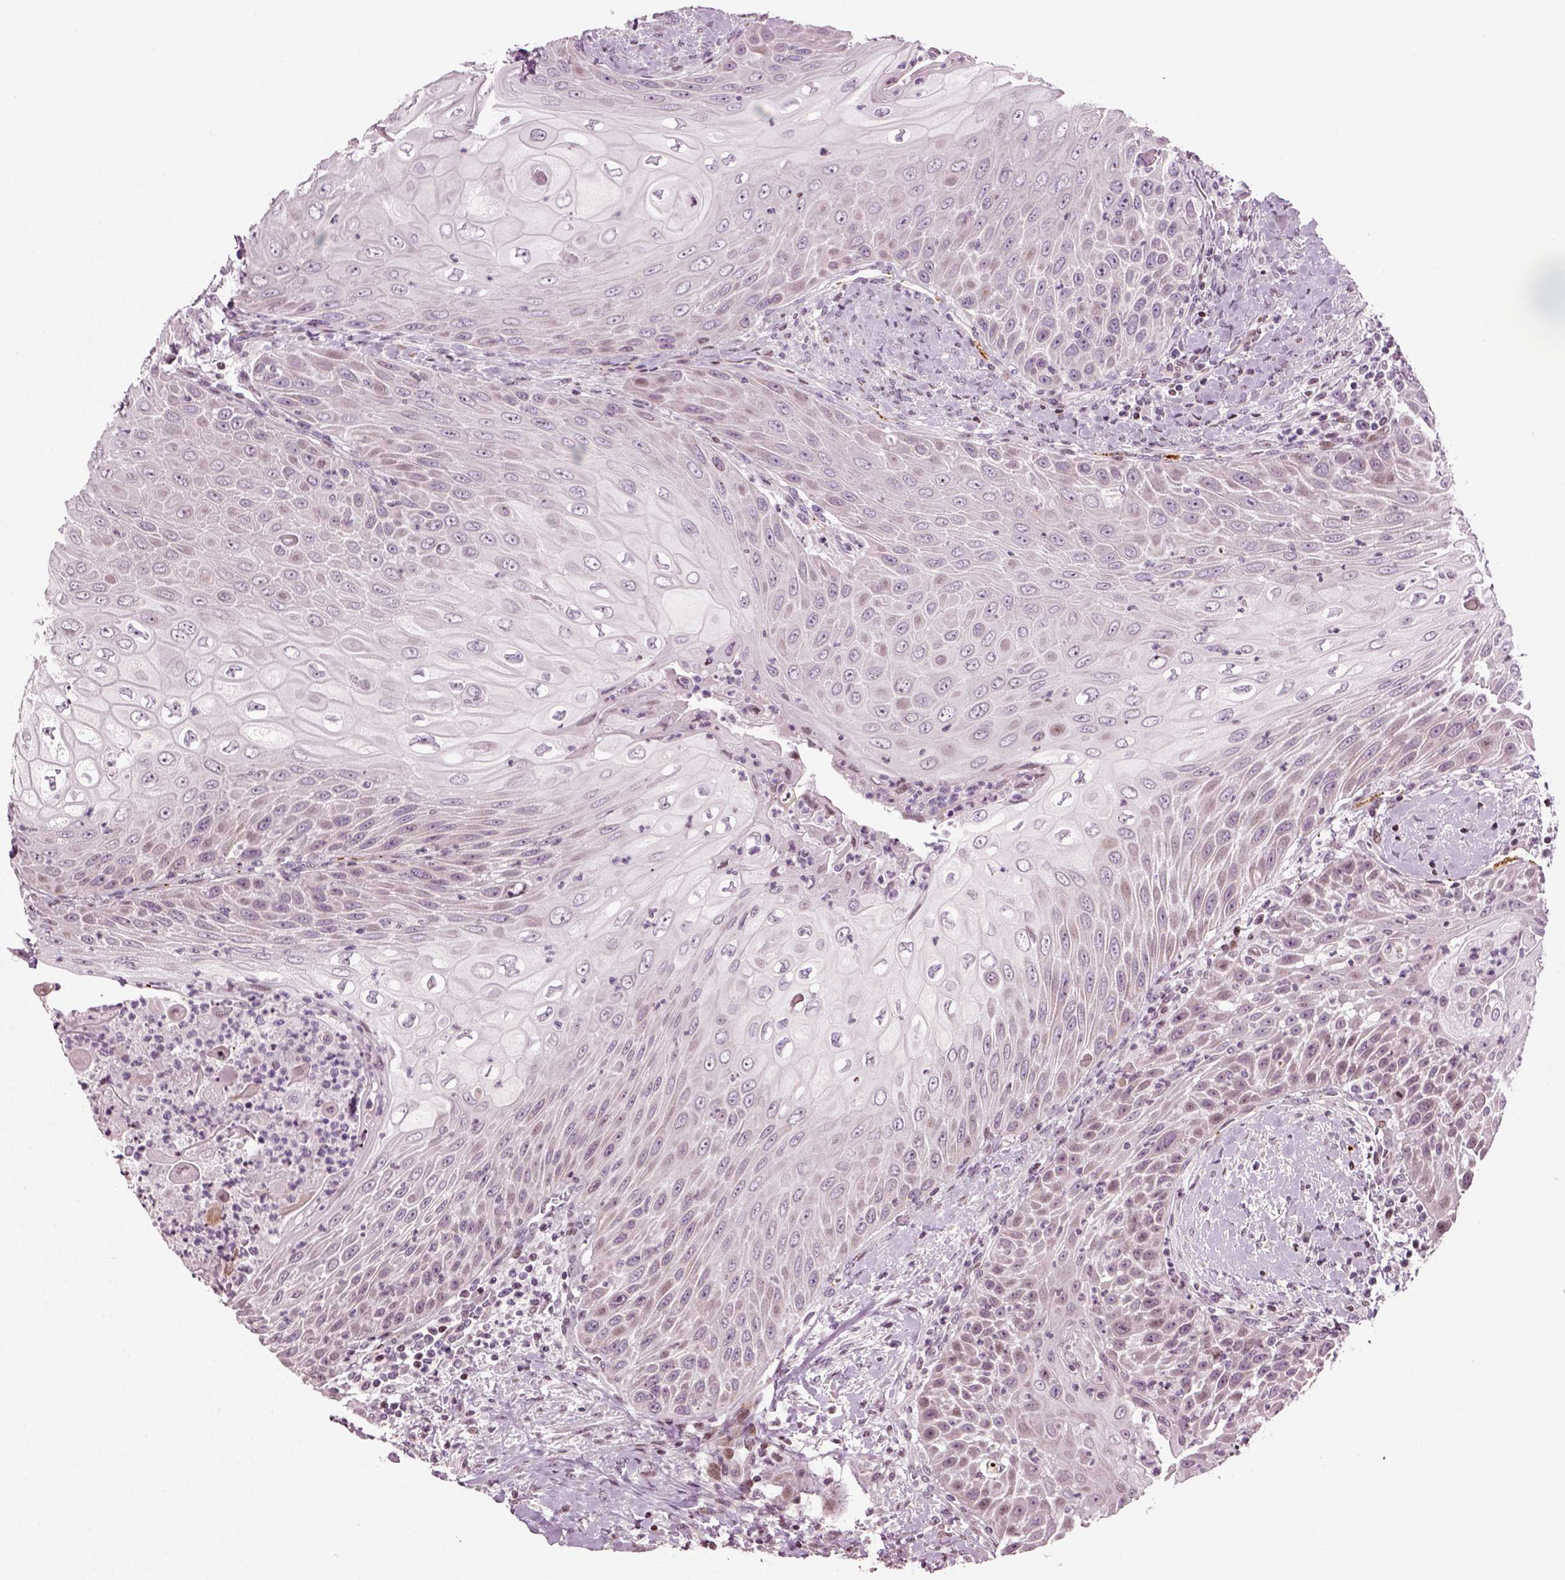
{"staining": {"intensity": "weak", "quantity": "<25%", "location": "nuclear"}, "tissue": "head and neck cancer", "cell_type": "Tumor cells", "image_type": "cancer", "snomed": [{"axis": "morphology", "description": "Squamous cell carcinoma, NOS"}, {"axis": "topography", "description": "Head-Neck"}], "caption": "Micrograph shows no protein positivity in tumor cells of squamous cell carcinoma (head and neck) tissue.", "gene": "HEYL", "patient": {"sex": "male", "age": 69}}